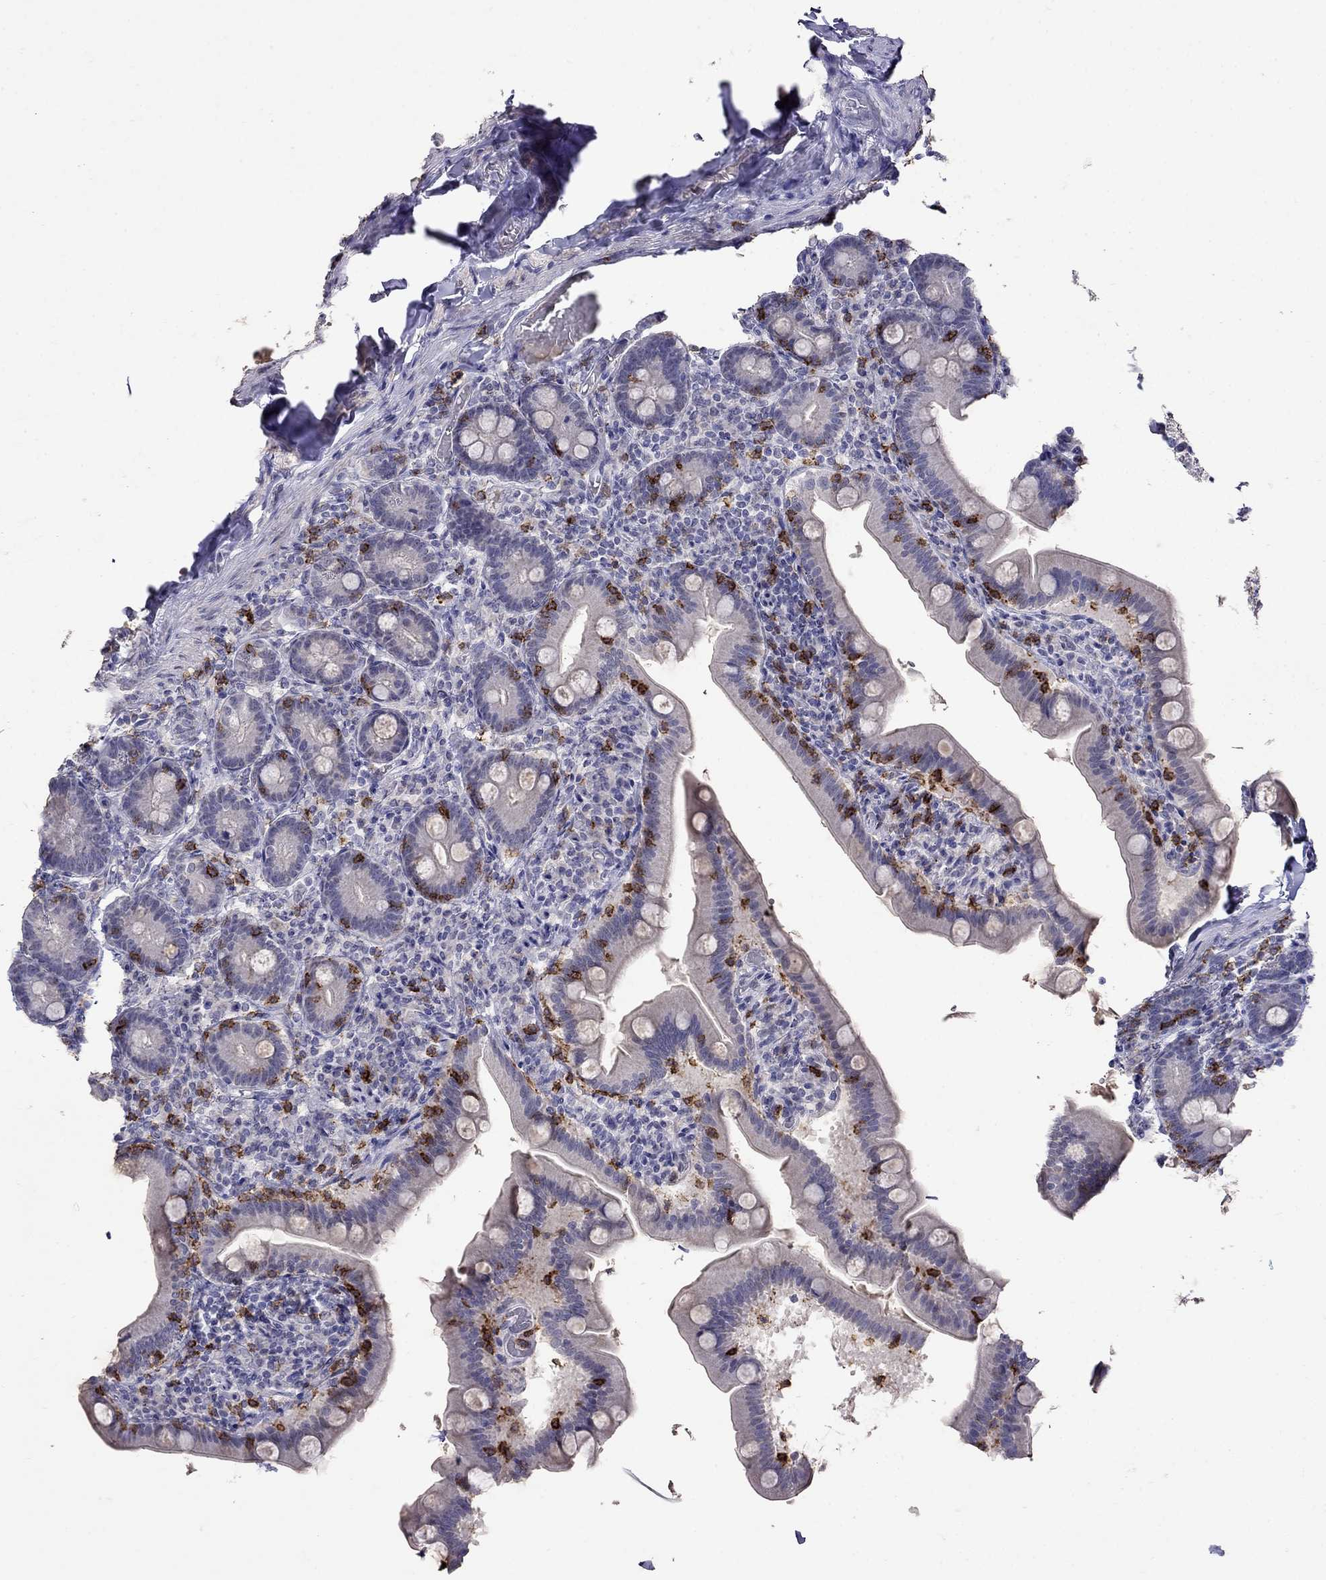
{"staining": {"intensity": "negative", "quantity": "none", "location": "none"}, "tissue": "small intestine", "cell_type": "Glandular cells", "image_type": "normal", "snomed": [{"axis": "morphology", "description": "Normal tissue, NOS"}, {"axis": "topography", "description": "Small intestine"}], "caption": "DAB immunohistochemical staining of normal human small intestine displays no significant positivity in glandular cells.", "gene": "CD8B", "patient": {"sex": "male", "age": 66}}